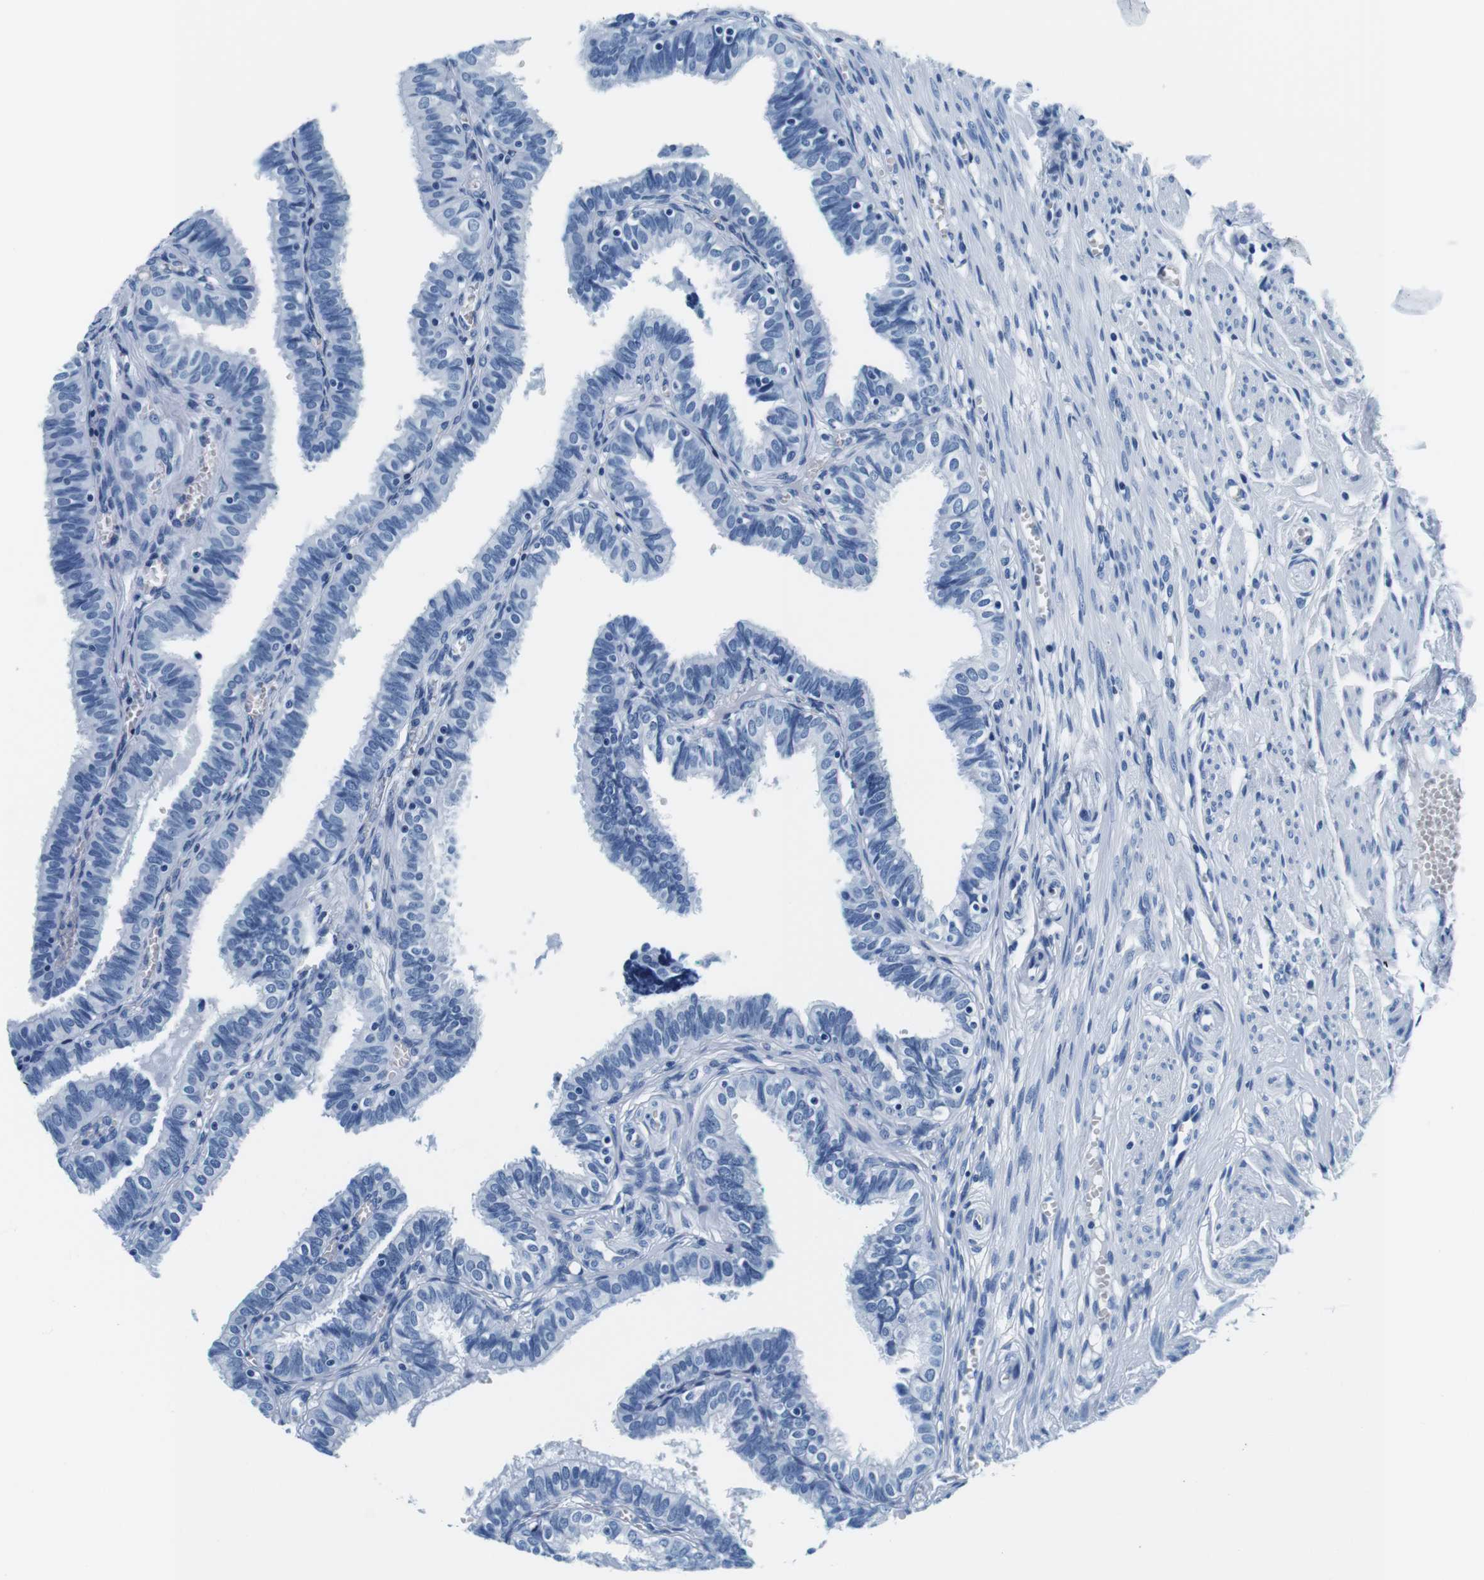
{"staining": {"intensity": "negative", "quantity": "none", "location": "none"}, "tissue": "fallopian tube", "cell_type": "Glandular cells", "image_type": "normal", "snomed": [{"axis": "morphology", "description": "Normal tissue, NOS"}, {"axis": "topography", "description": "Fallopian tube"}], "caption": "Image shows no significant protein staining in glandular cells of normal fallopian tube.", "gene": "ELANE", "patient": {"sex": "female", "age": 46}}